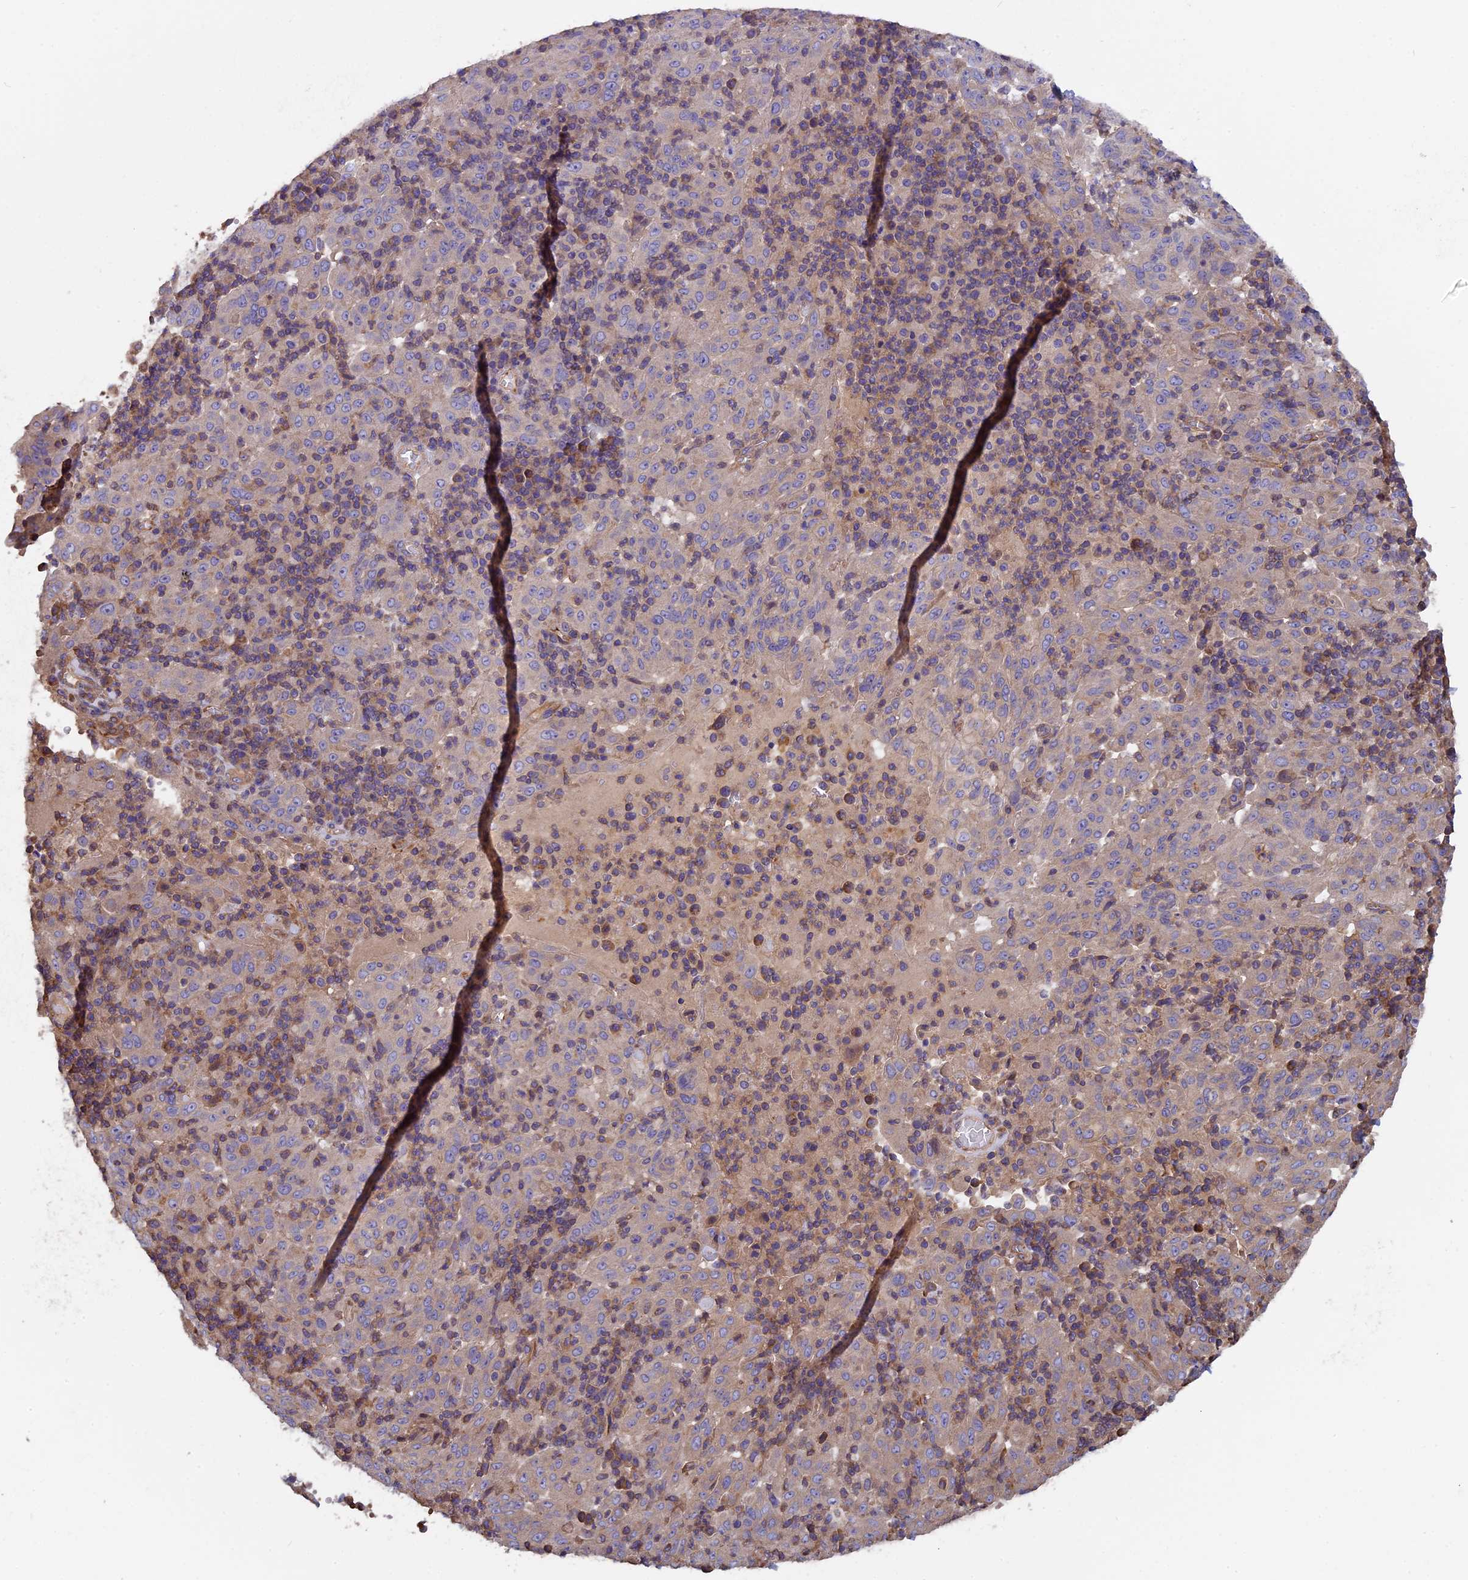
{"staining": {"intensity": "weak", "quantity": "<25%", "location": "cytoplasmic/membranous"}, "tissue": "pancreatic cancer", "cell_type": "Tumor cells", "image_type": "cancer", "snomed": [{"axis": "morphology", "description": "Adenocarcinoma, NOS"}, {"axis": "topography", "description": "Pancreas"}], "caption": "A histopathology image of pancreatic cancer stained for a protein exhibits no brown staining in tumor cells. (Immunohistochemistry, brightfield microscopy, high magnification).", "gene": "CCDC153", "patient": {"sex": "male", "age": 63}}